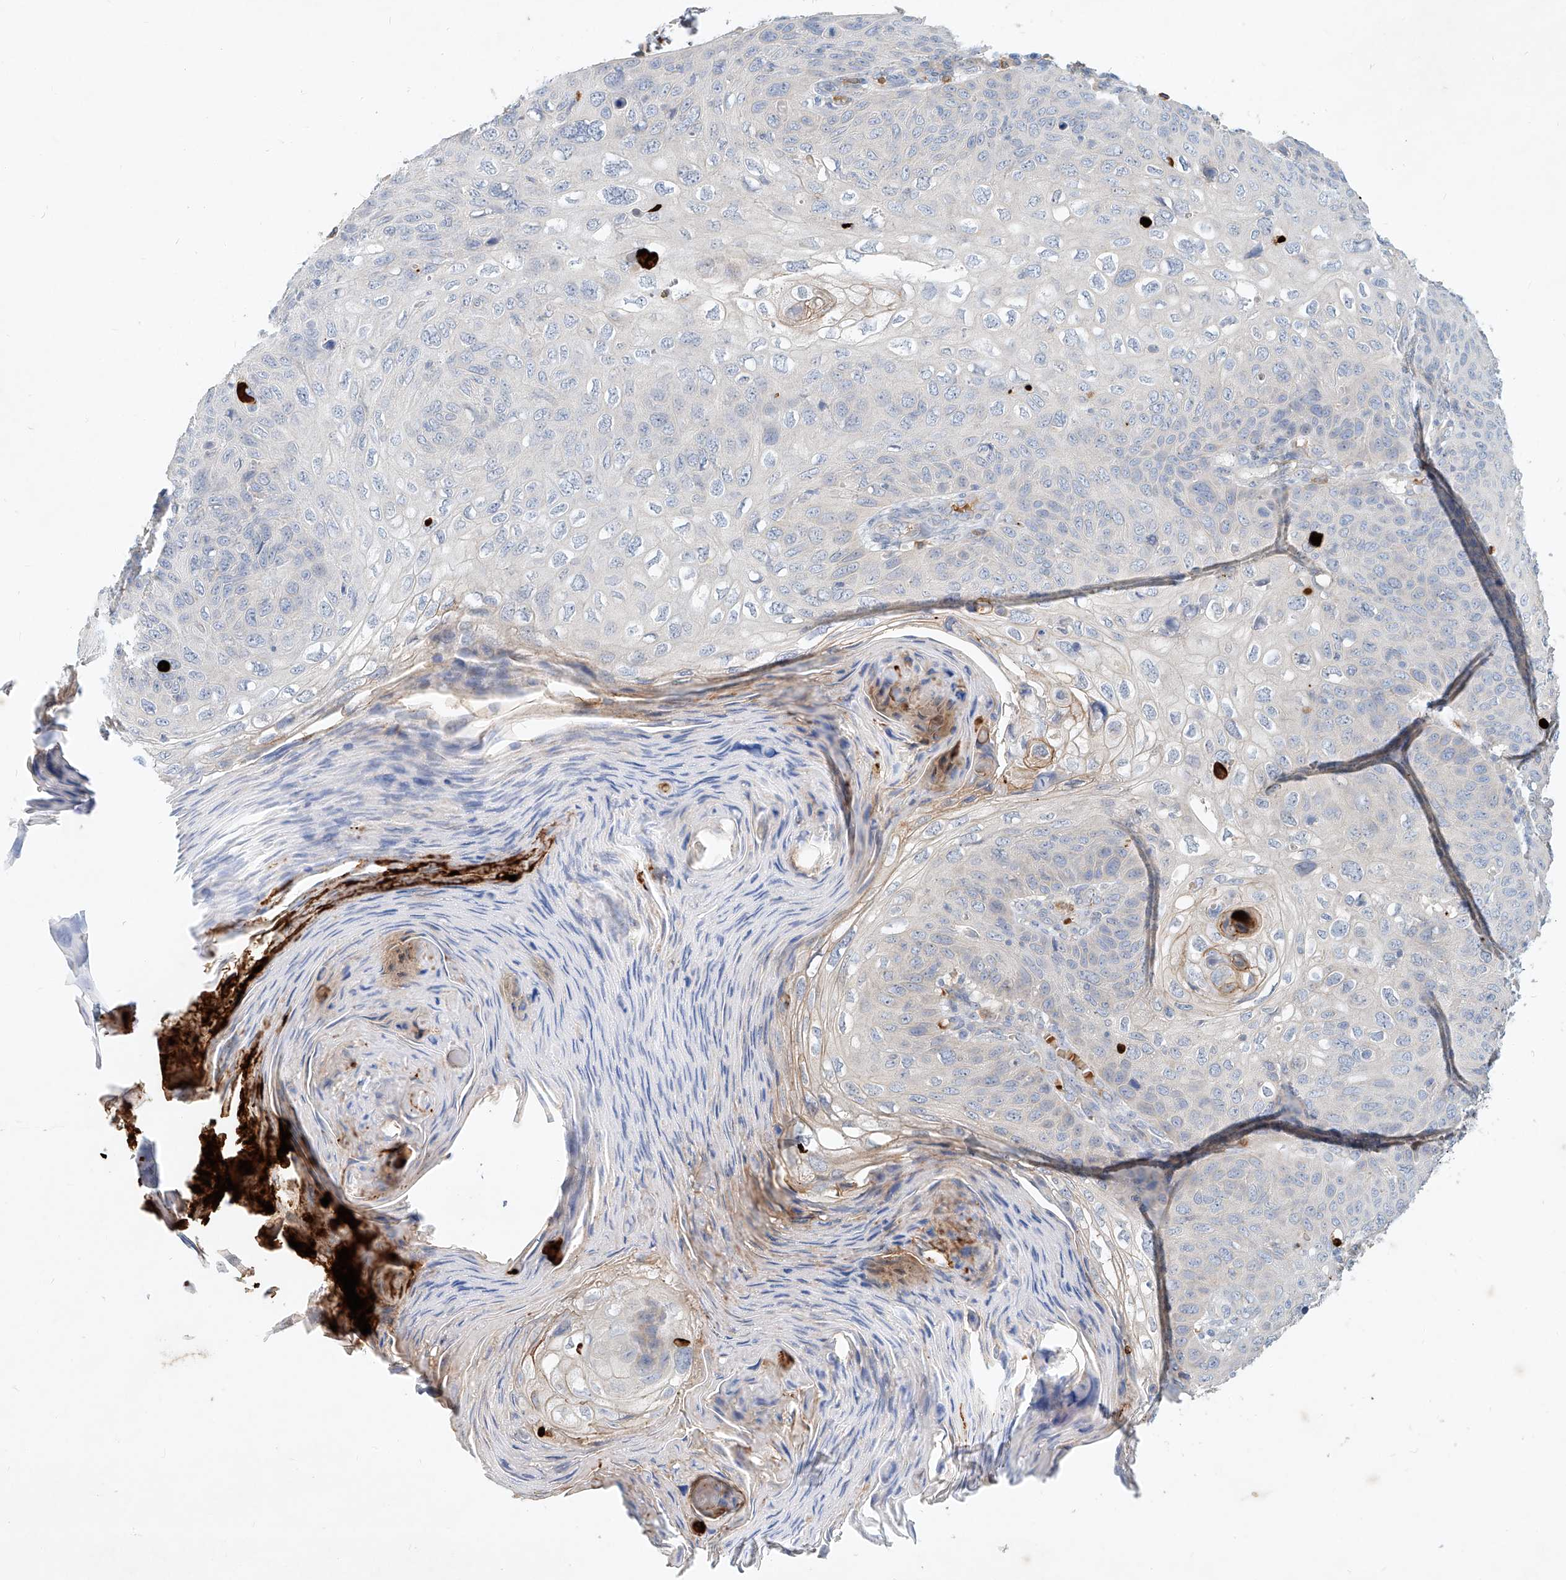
{"staining": {"intensity": "negative", "quantity": "none", "location": "none"}, "tissue": "skin cancer", "cell_type": "Tumor cells", "image_type": "cancer", "snomed": [{"axis": "morphology", "description": "Squamous cell carcinoma, NOS"}, {"axis": "topography", "description": "Skin"}], "caption": "Immunohistochemistry micrograph of neoplastic tissue: human squamous cell carcinoma (skin) stained with DAB shows no significant protein positivity in tumor cells.", "gene": "SYTL3", "patient": {"sex": "female", "age": 90}}